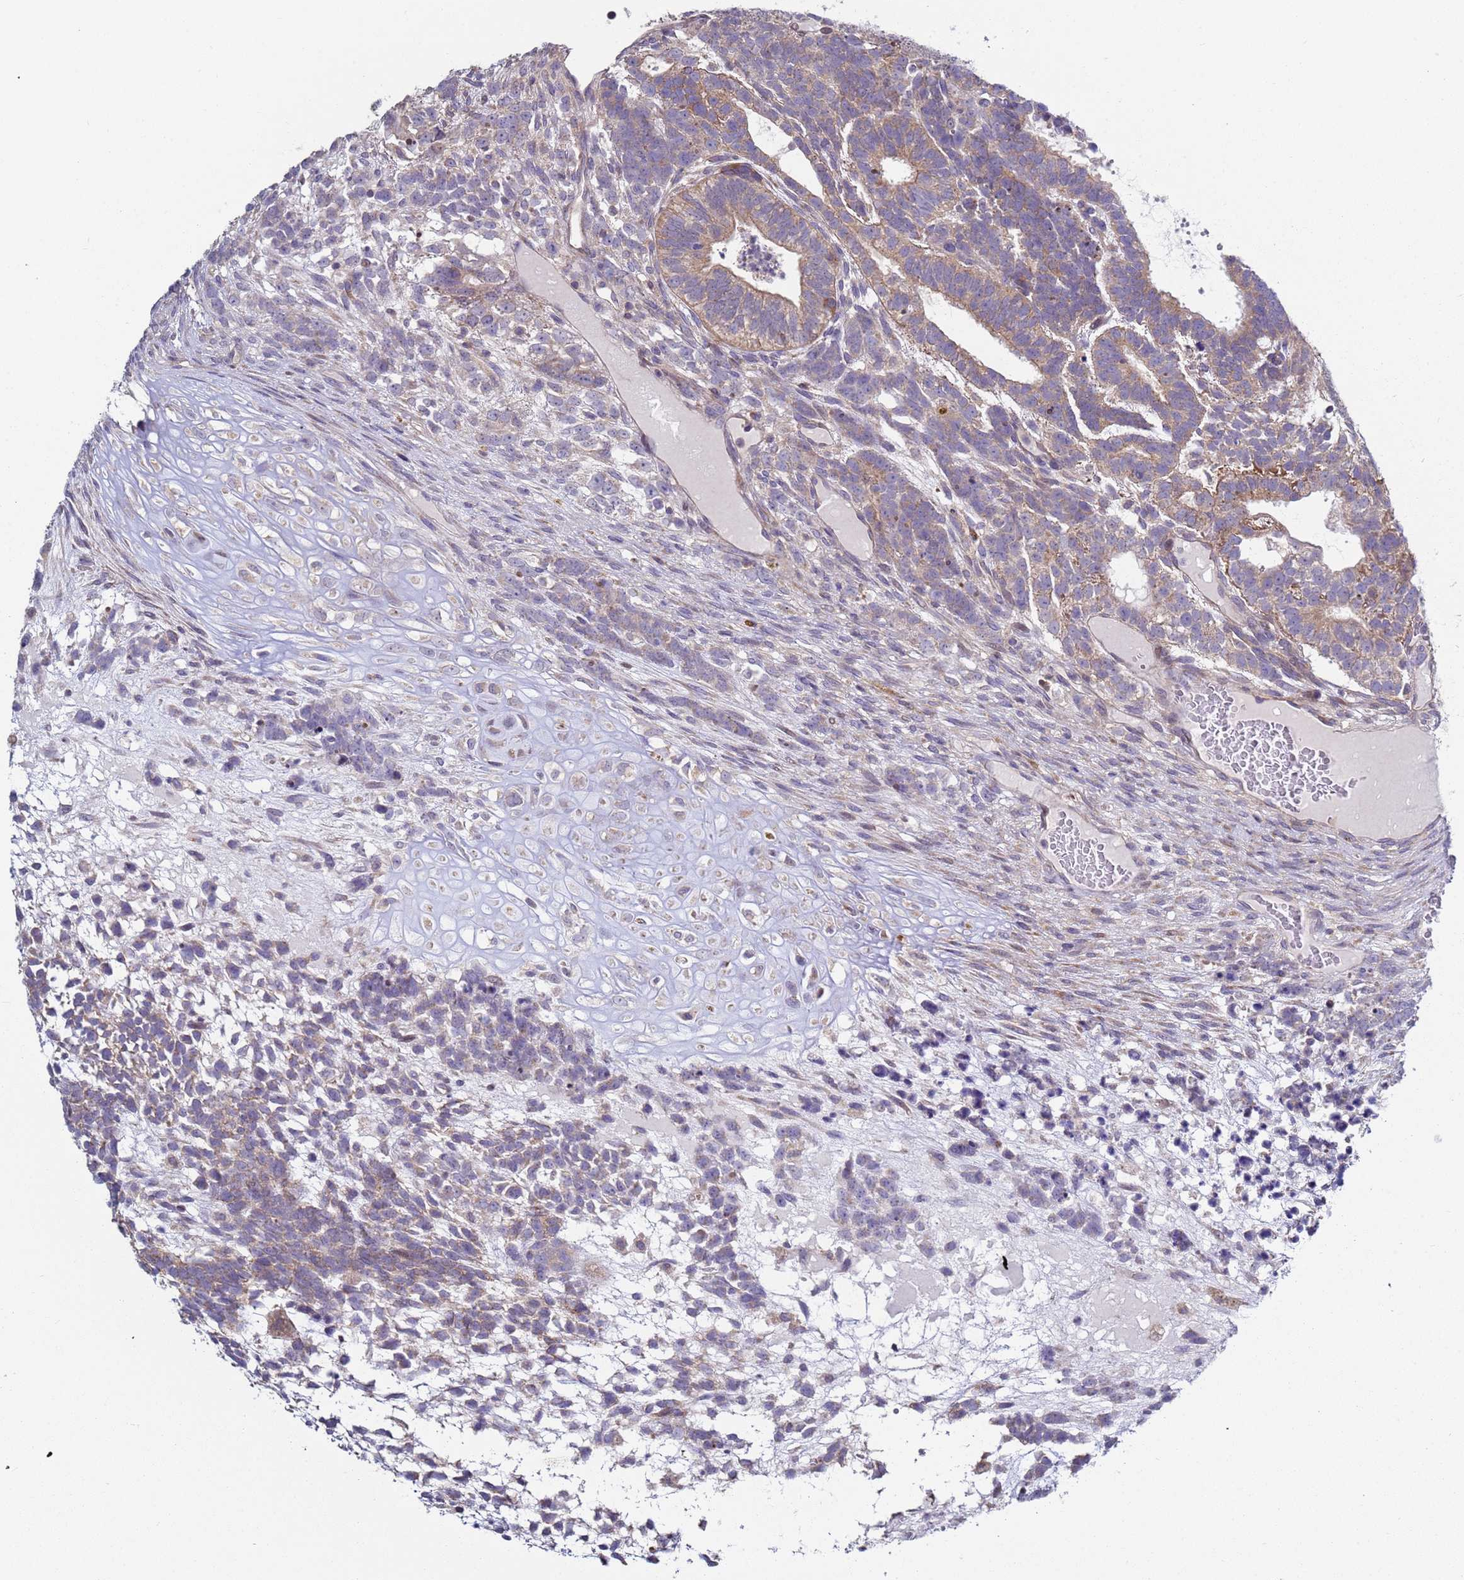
{"staining": {"intensity": "weak", "quantity": "25%-75%", "location": "cytoplasmic/membranous"}, "tissue": "testis cancer", "cell_type": "Tumor cells", "image_type": "cancer", "snomed": [{"axis": "morphology", "description": "Carcinoma, Embryonal, NOS"}, {"axis": "topography", "description": "Testis"}], "caption": "DAB (3,3'-diaminobenzidine) immunohistochemical staining of human testis cancer demonstrates weak cytoplasmic/membranous protein positivity in approximately 25%-75% of tumor cells. (IHC, brightfield microscopy, high magnification).", "gene": "DIP2B", "patient": {"sex": "male", "age": 23}}